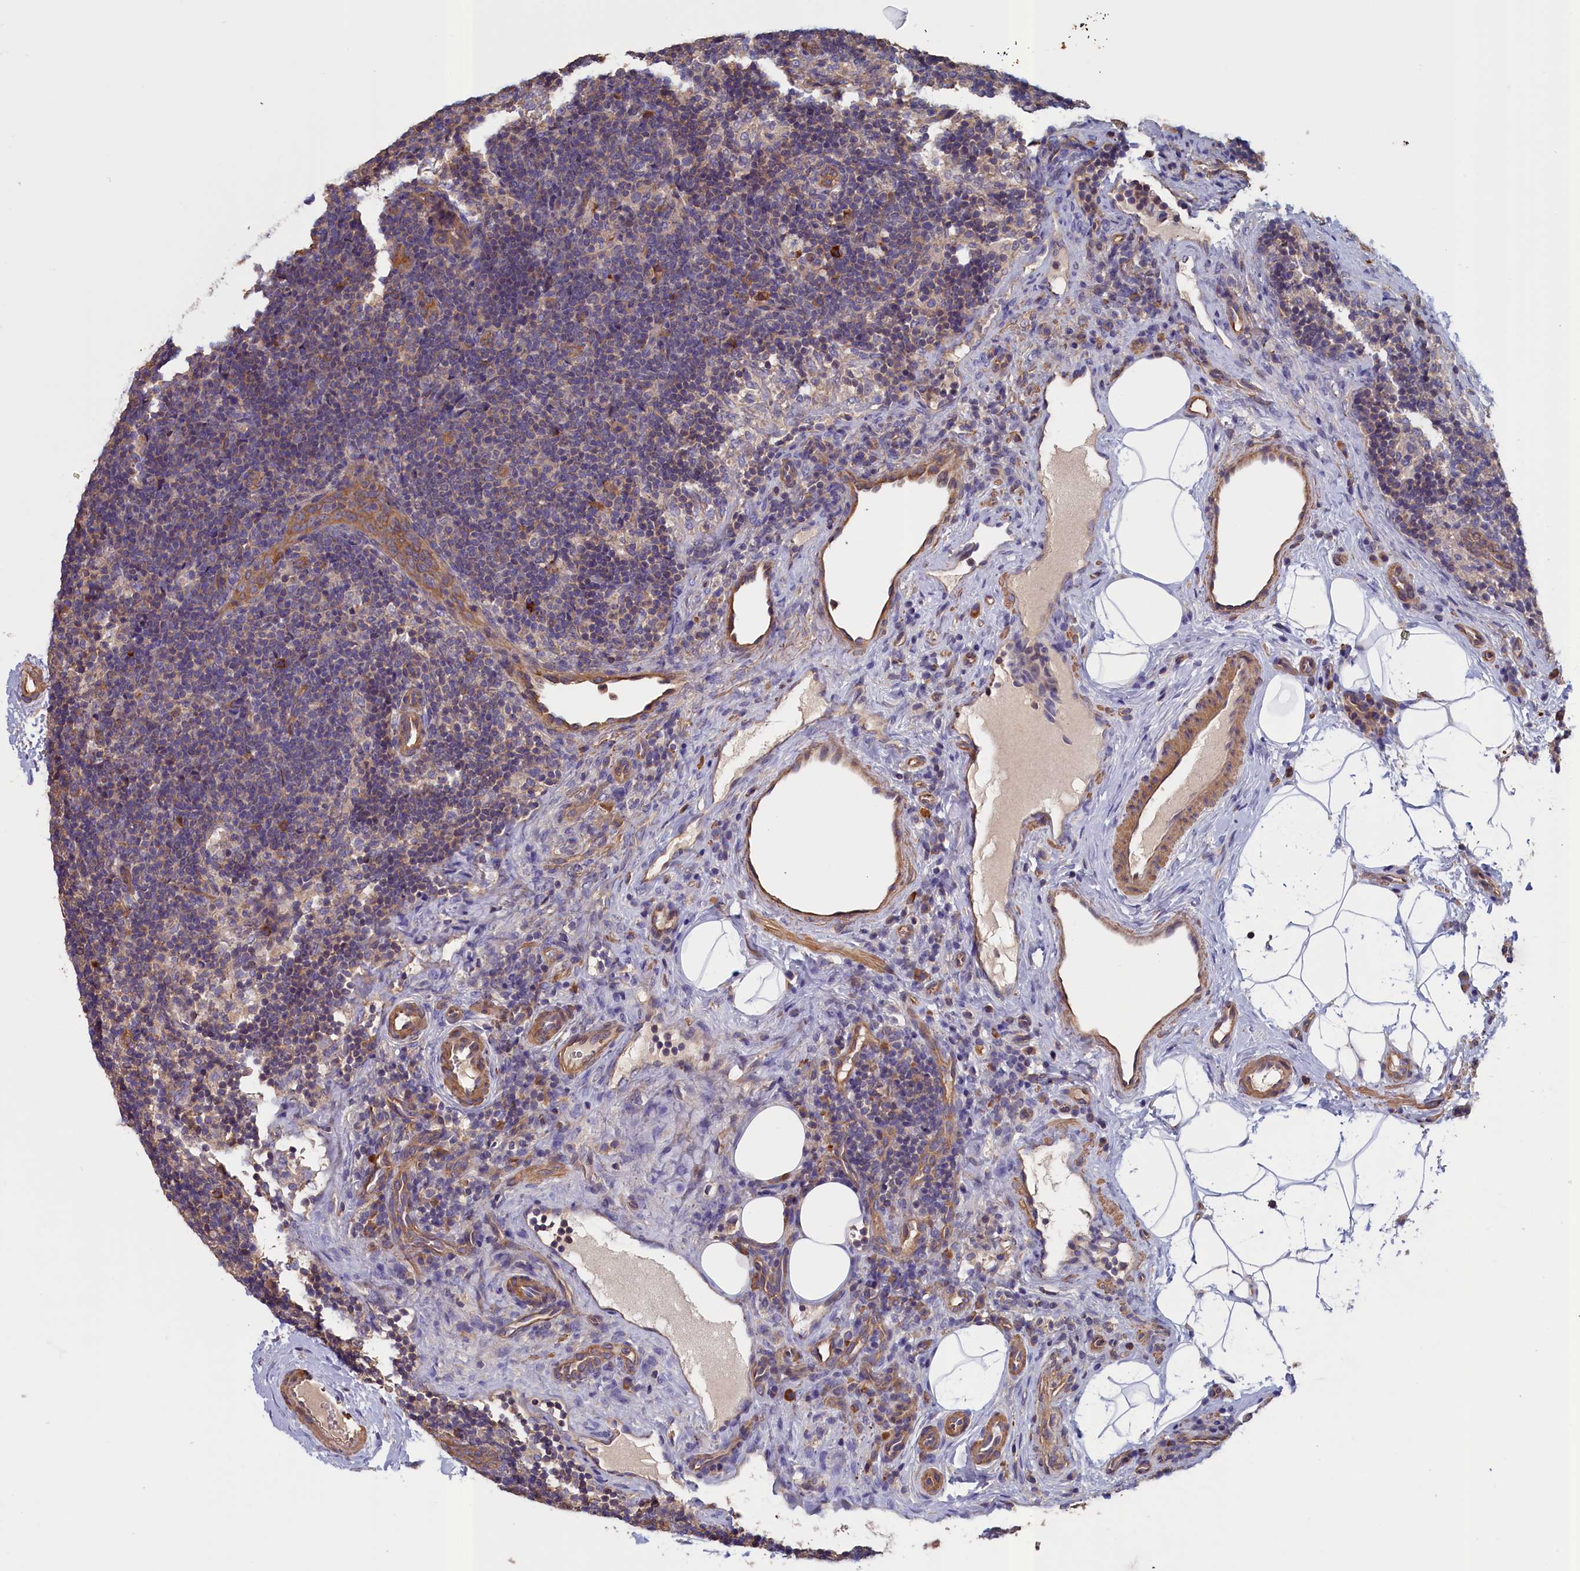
{"staining": {"intensity": "negative", "quantity": "none", "location": "none"}, "tissue": "lymph node", "cell_type": "Germinal center cells", "image_type": "normal", "snomed": [{"axis": "morphology", "description": "Normal tissue, NOS"}, {"axis": "topography", "description": "Lymph node"}], "caption": "High power microscopy image of an IHC micrograph of unremarkable lymph node, revealing no significant positivity in germinal center cells.", "gene": "ANKRD2", "patient": {"sex": "female", "age": 22}}